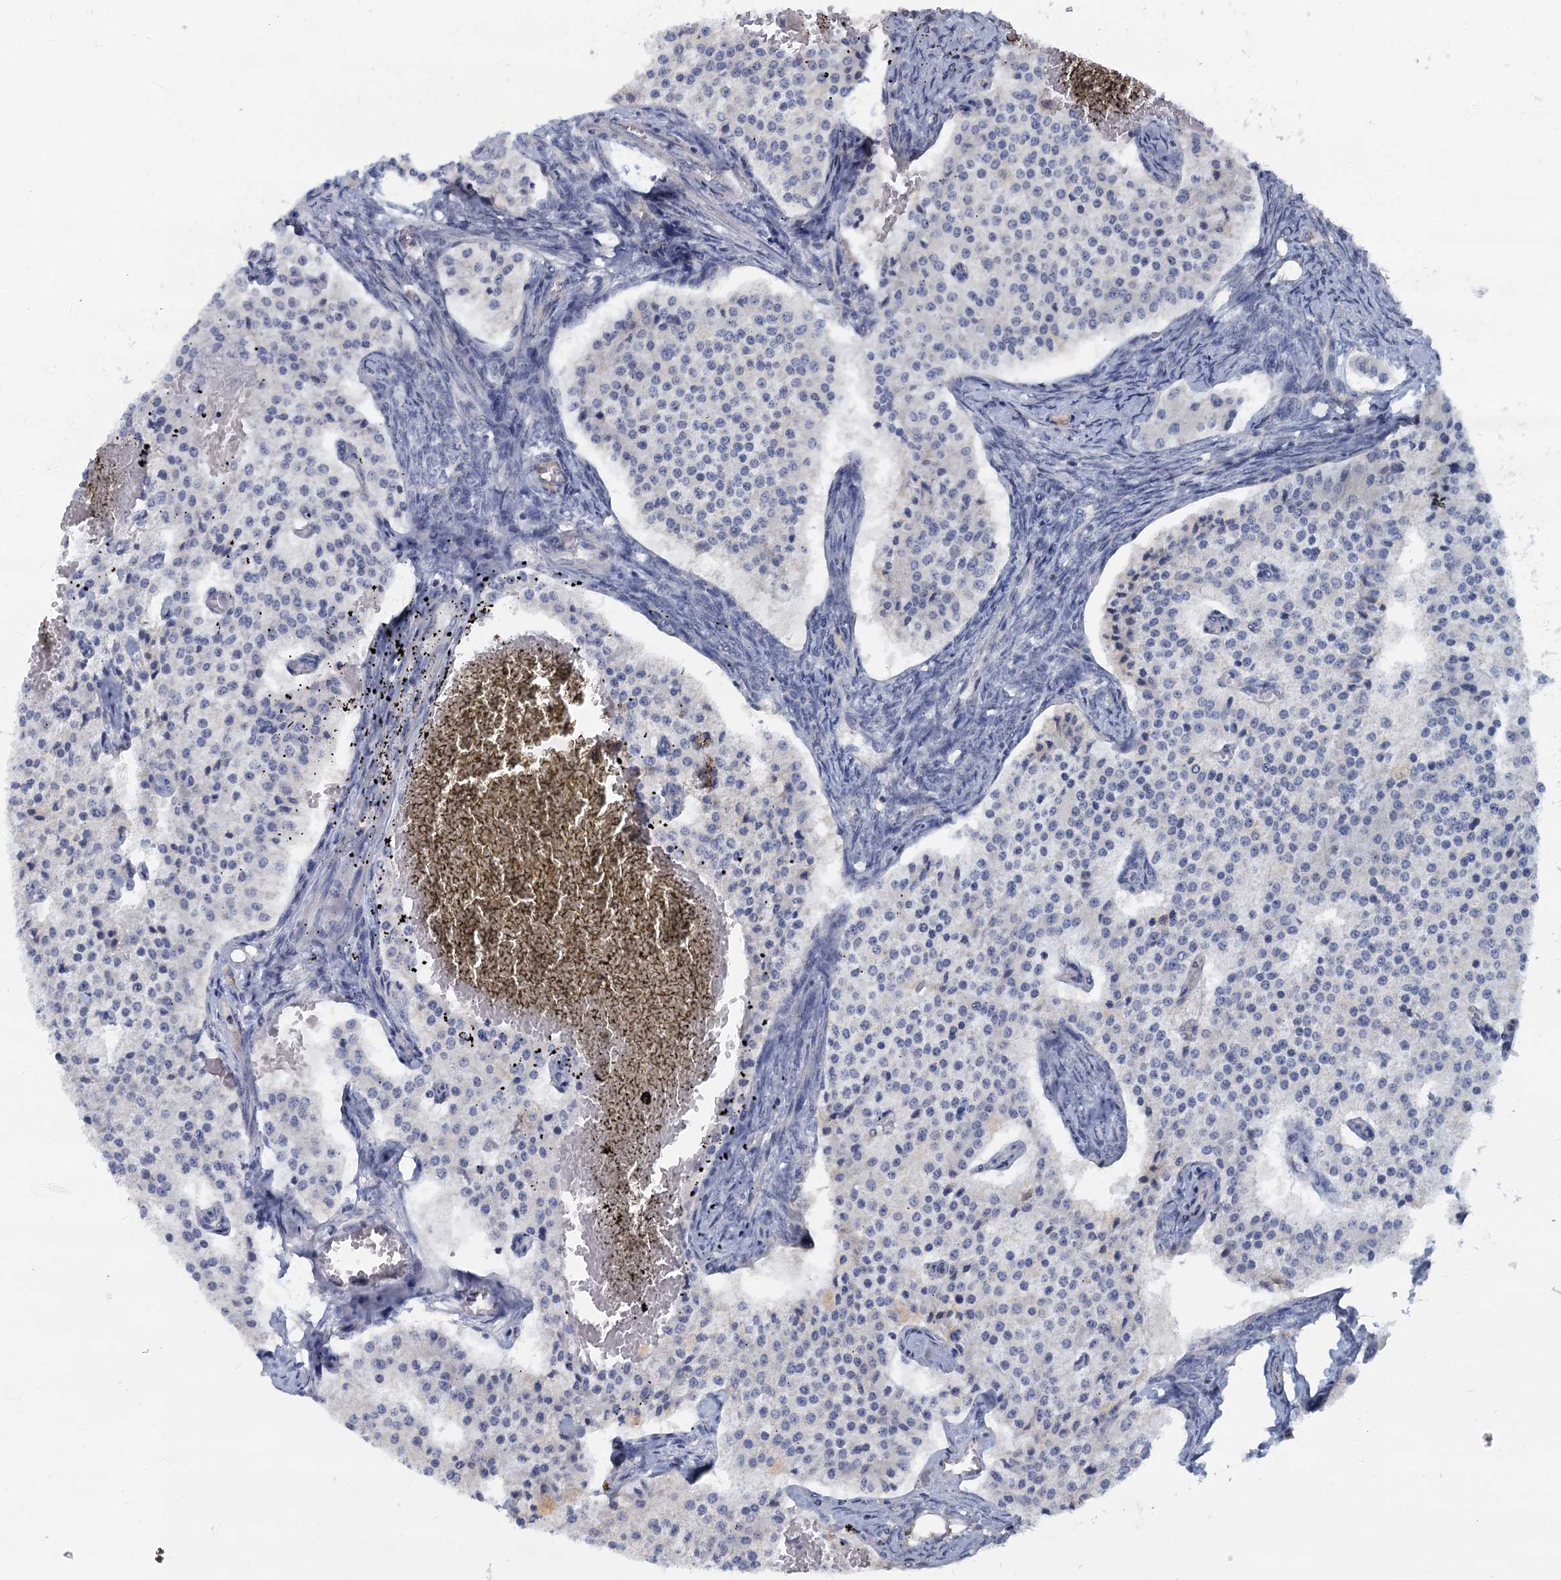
{"staining": {"intensity": "negative", "quantity": "none", "location": "none"}, "tissue": "carcinoid", "cell_type": "Tumor cells", "image_type": "cancer", "snomed": [{"axis": "morphology", "description": "Carcinoid, malignant, NOS"}, {"axis": "topography", "description": "Colon"}], "caption": "Carcinoid was stained to show a protein in brown. There is no significant positivity in tumor cells.", "gene": "ACSM3", "patient": {"sex": "female", "age": 52}}